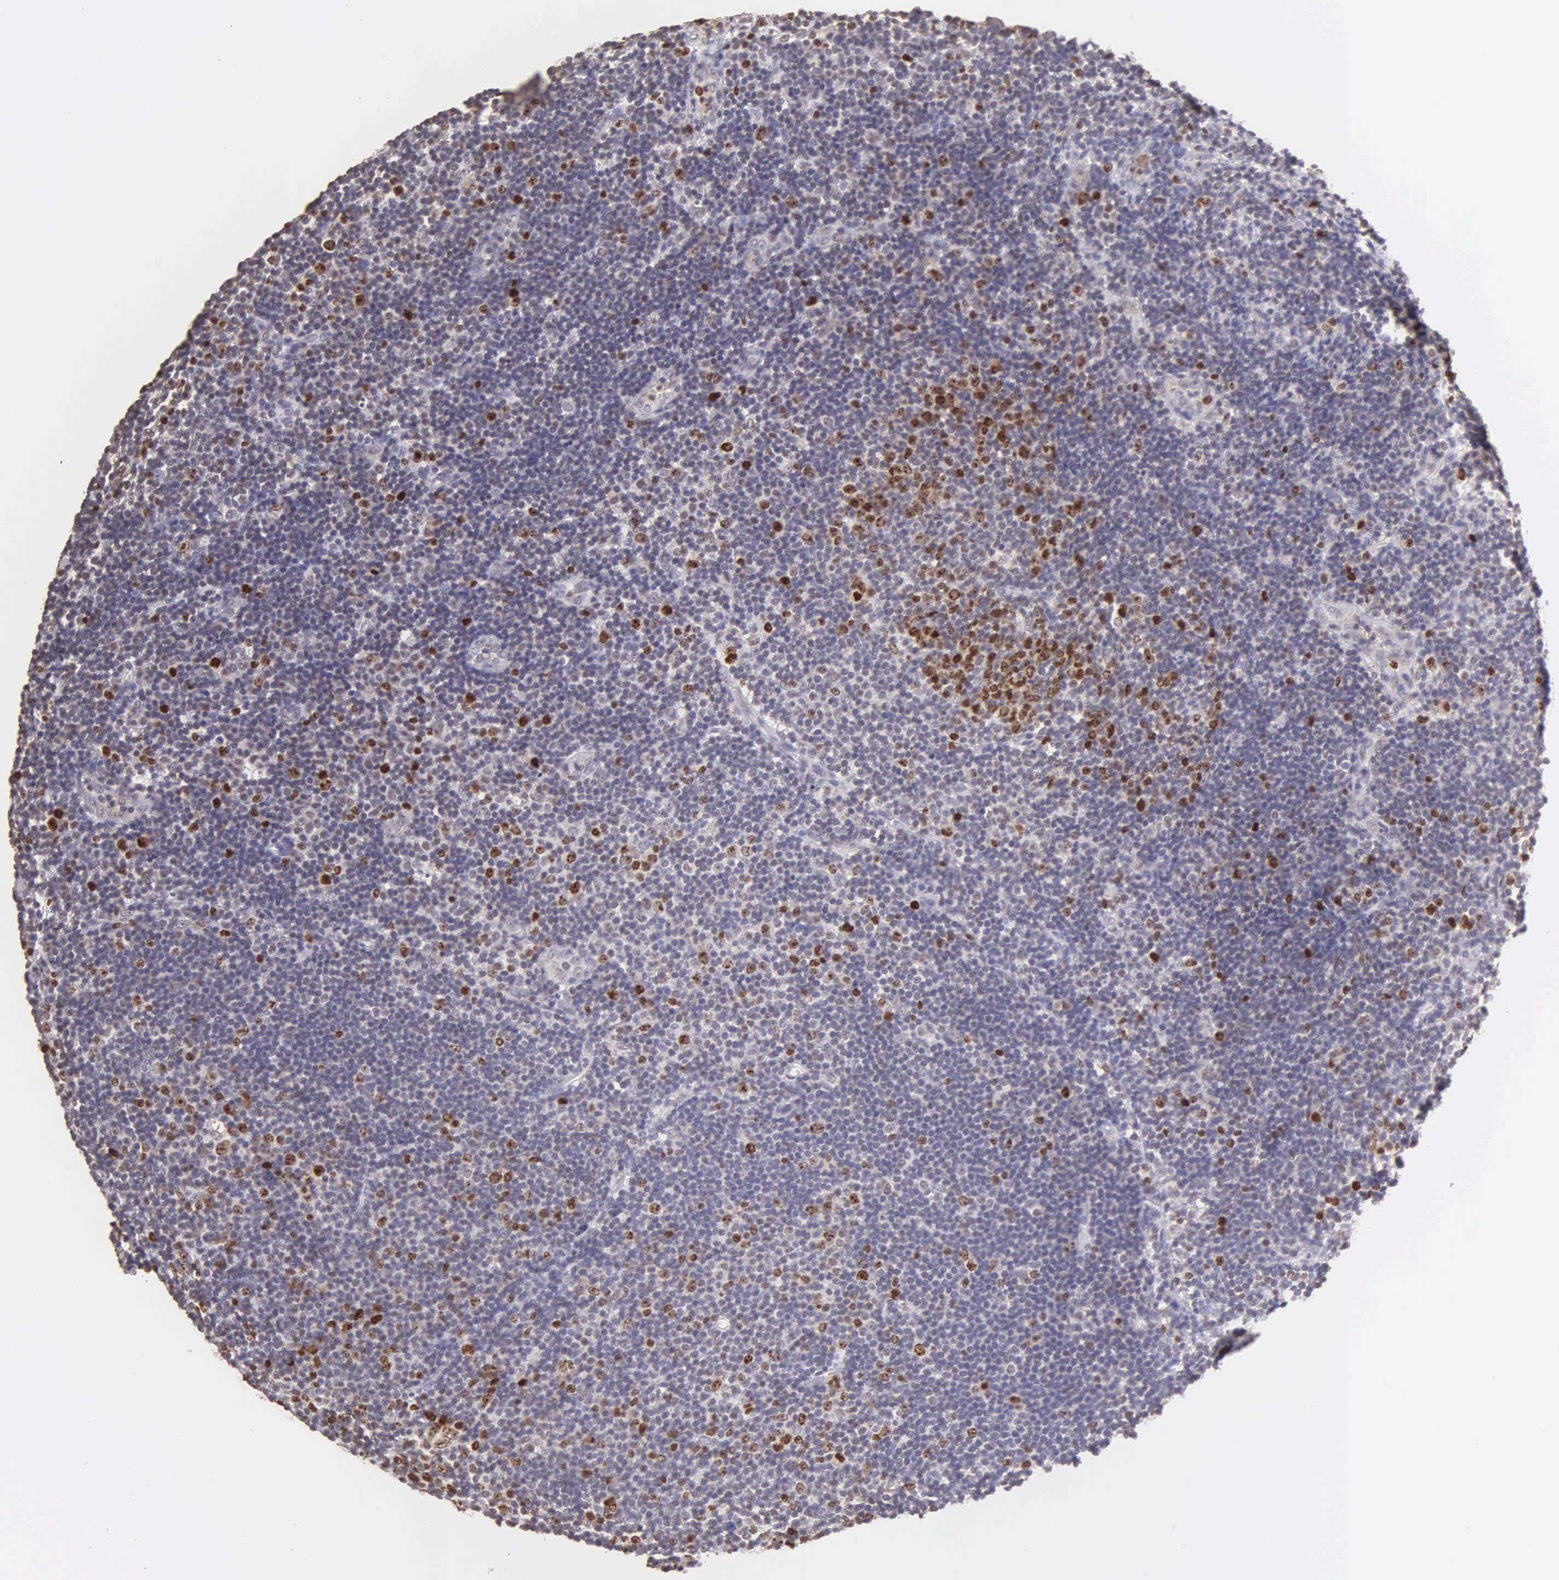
{"staining": {"intensity": "strong", "quantity": "25%-75%", "location": "nuclear"}, "tissue": "lymphoma", "cell_type": "Tumor cells", "image_type": "cancer", "snomed": [{"axis": "morphology", "description": "Malignant lymphoma, non-Hodgkin's type, Low grade"}, {"axis": "topography", "description": "Lymph node"}], "caption": "Low-grade malignant lymphoma, non-Hodgkin's type stained with a brown dye shows strong nuclear positive staining in about 25%-75% of tumor cells.", "gene": "MKI67", "patient": {"sex": "male", "age": 49}}